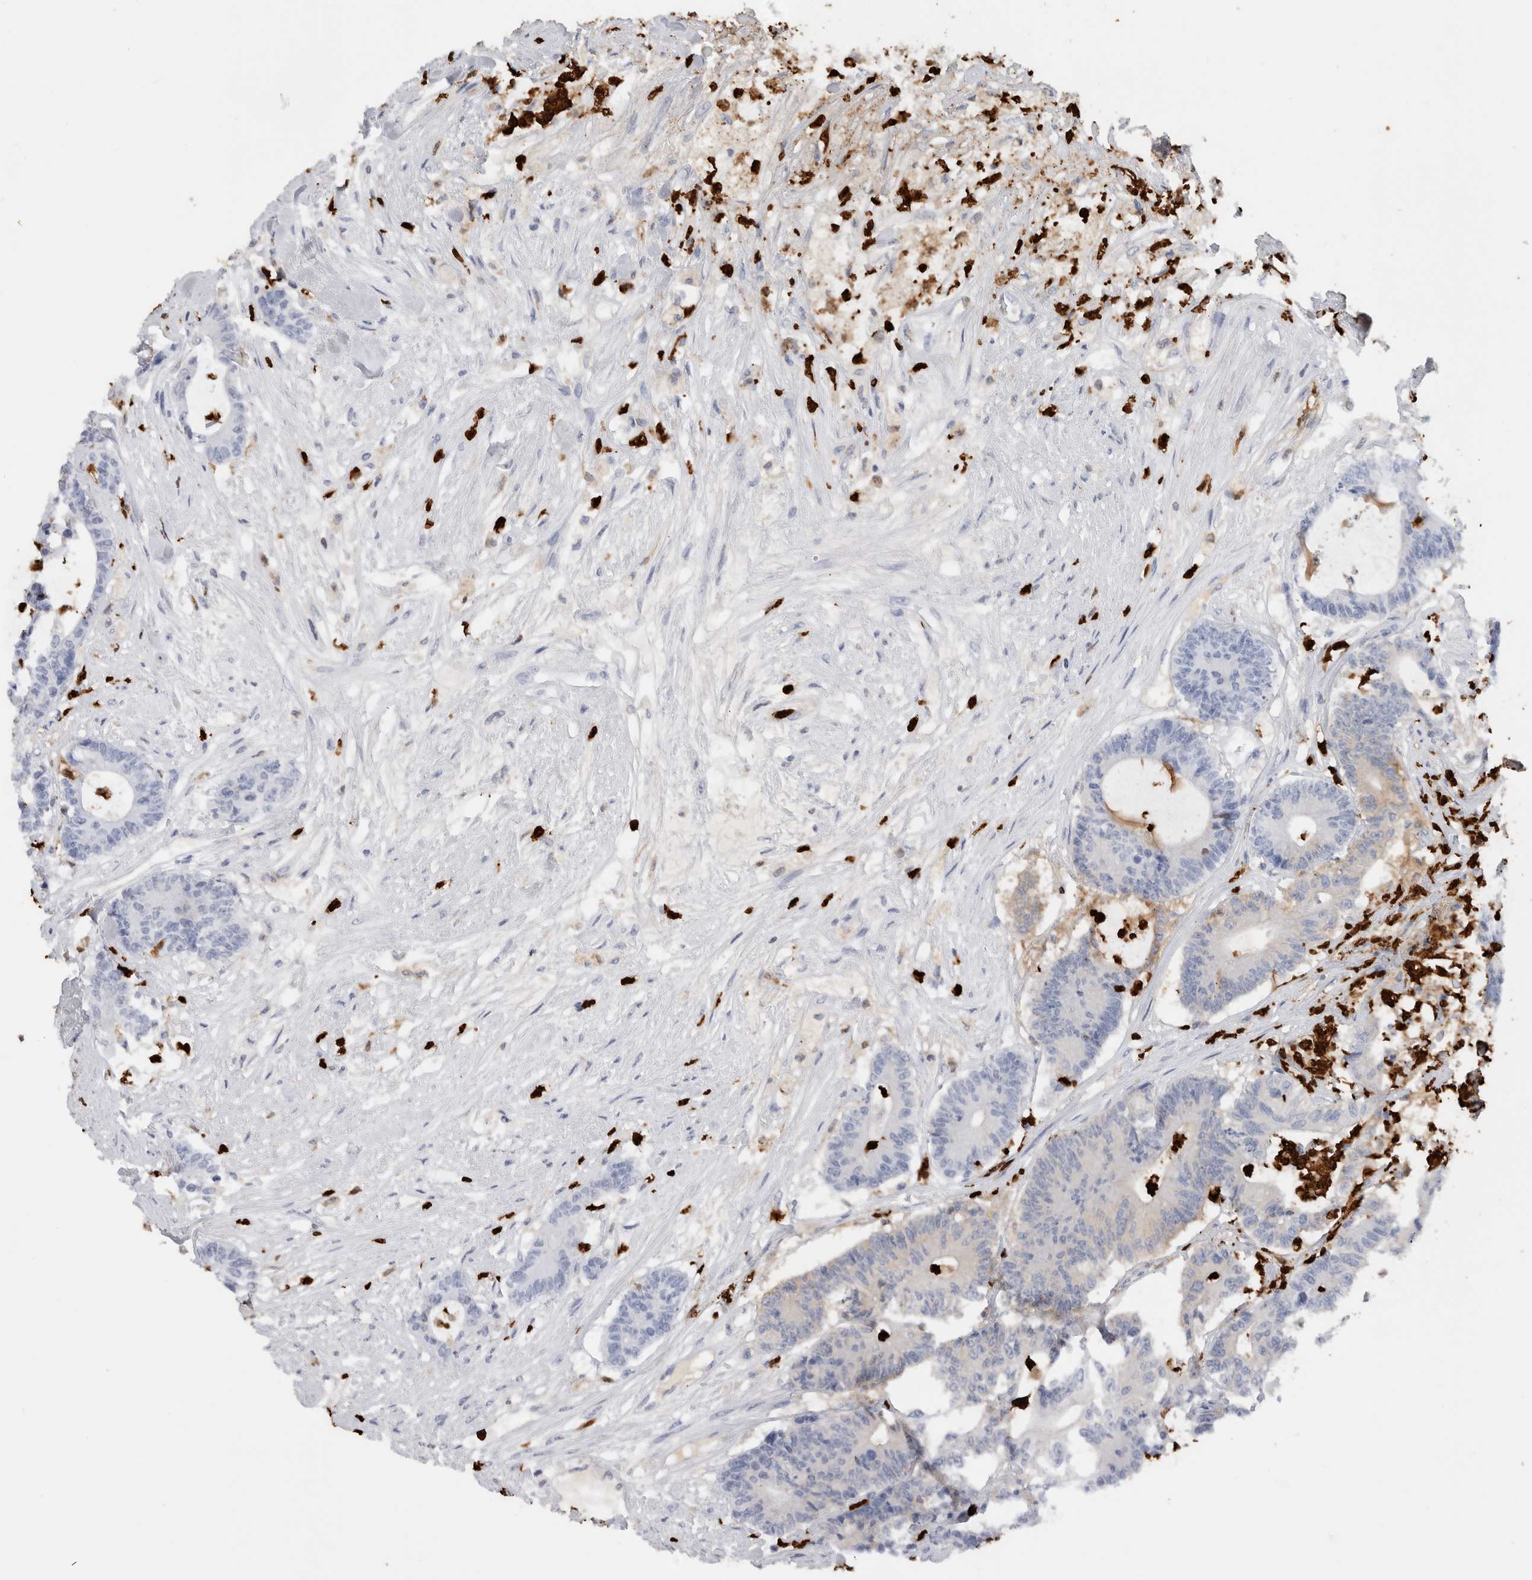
{"staining": {"intensity": "negative", "quantity": "none", "location": "none"}, "tissue": "colorectal cancer", "cell_type": "Tumor cells", "image_type": "cancer", "snomed": [{"axis": "morphology", "description": "Adenocarcinoma, NOS"}, {"axis": "topography", "description": "Colon"}], "caption": "High magnification brightfield microscopy of colorectal cancer stained with DAB (3,3'-diaminobenzidine) (brown) and counterstained with hematoxylin (blue): tumor cells show no significant expression.", "gene": "S100A8", "patient": {"sex": "female", "age": 84}}